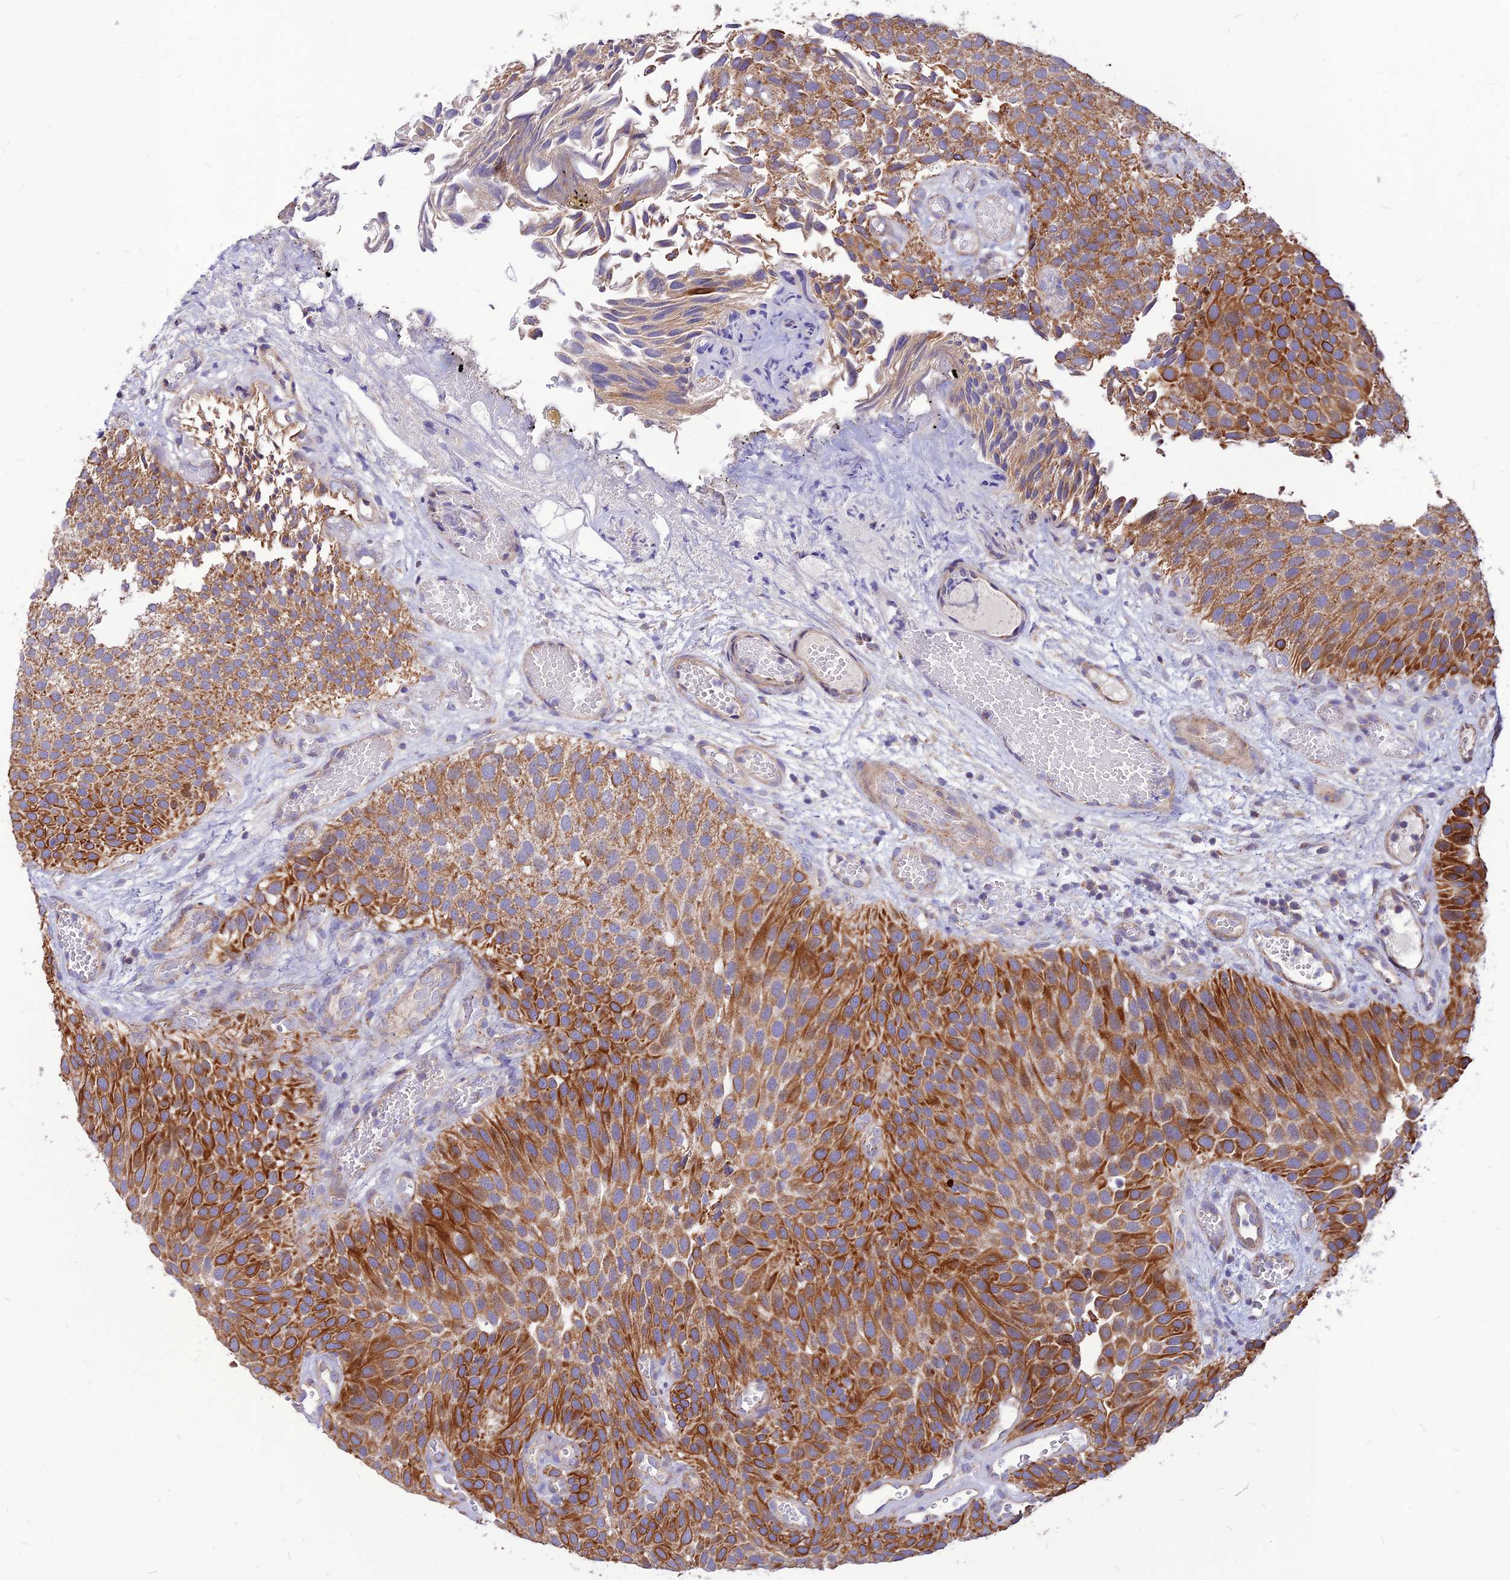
{"staining": {"intensity": "moderate", "quantity": ">75%", "location": "cytoplasmic/membranous"}, "tissue": "urothelial cancer", "cell_type": "Tumor cells", "image_type": "cancer", "snomed": [{"axis": "morphology", "description": "Urothelial carcinoma, Low grade"}, {"axis": "topography", "description": "Urinary bladder"}], "caption": "Urothelial cancer stained with a brown dye shows moderate cytoplasmic/membranous positive expression in approximately >75% of tumor cells.", "gene": "ECI1", "patient": {"sex": "male", "age": 89}}